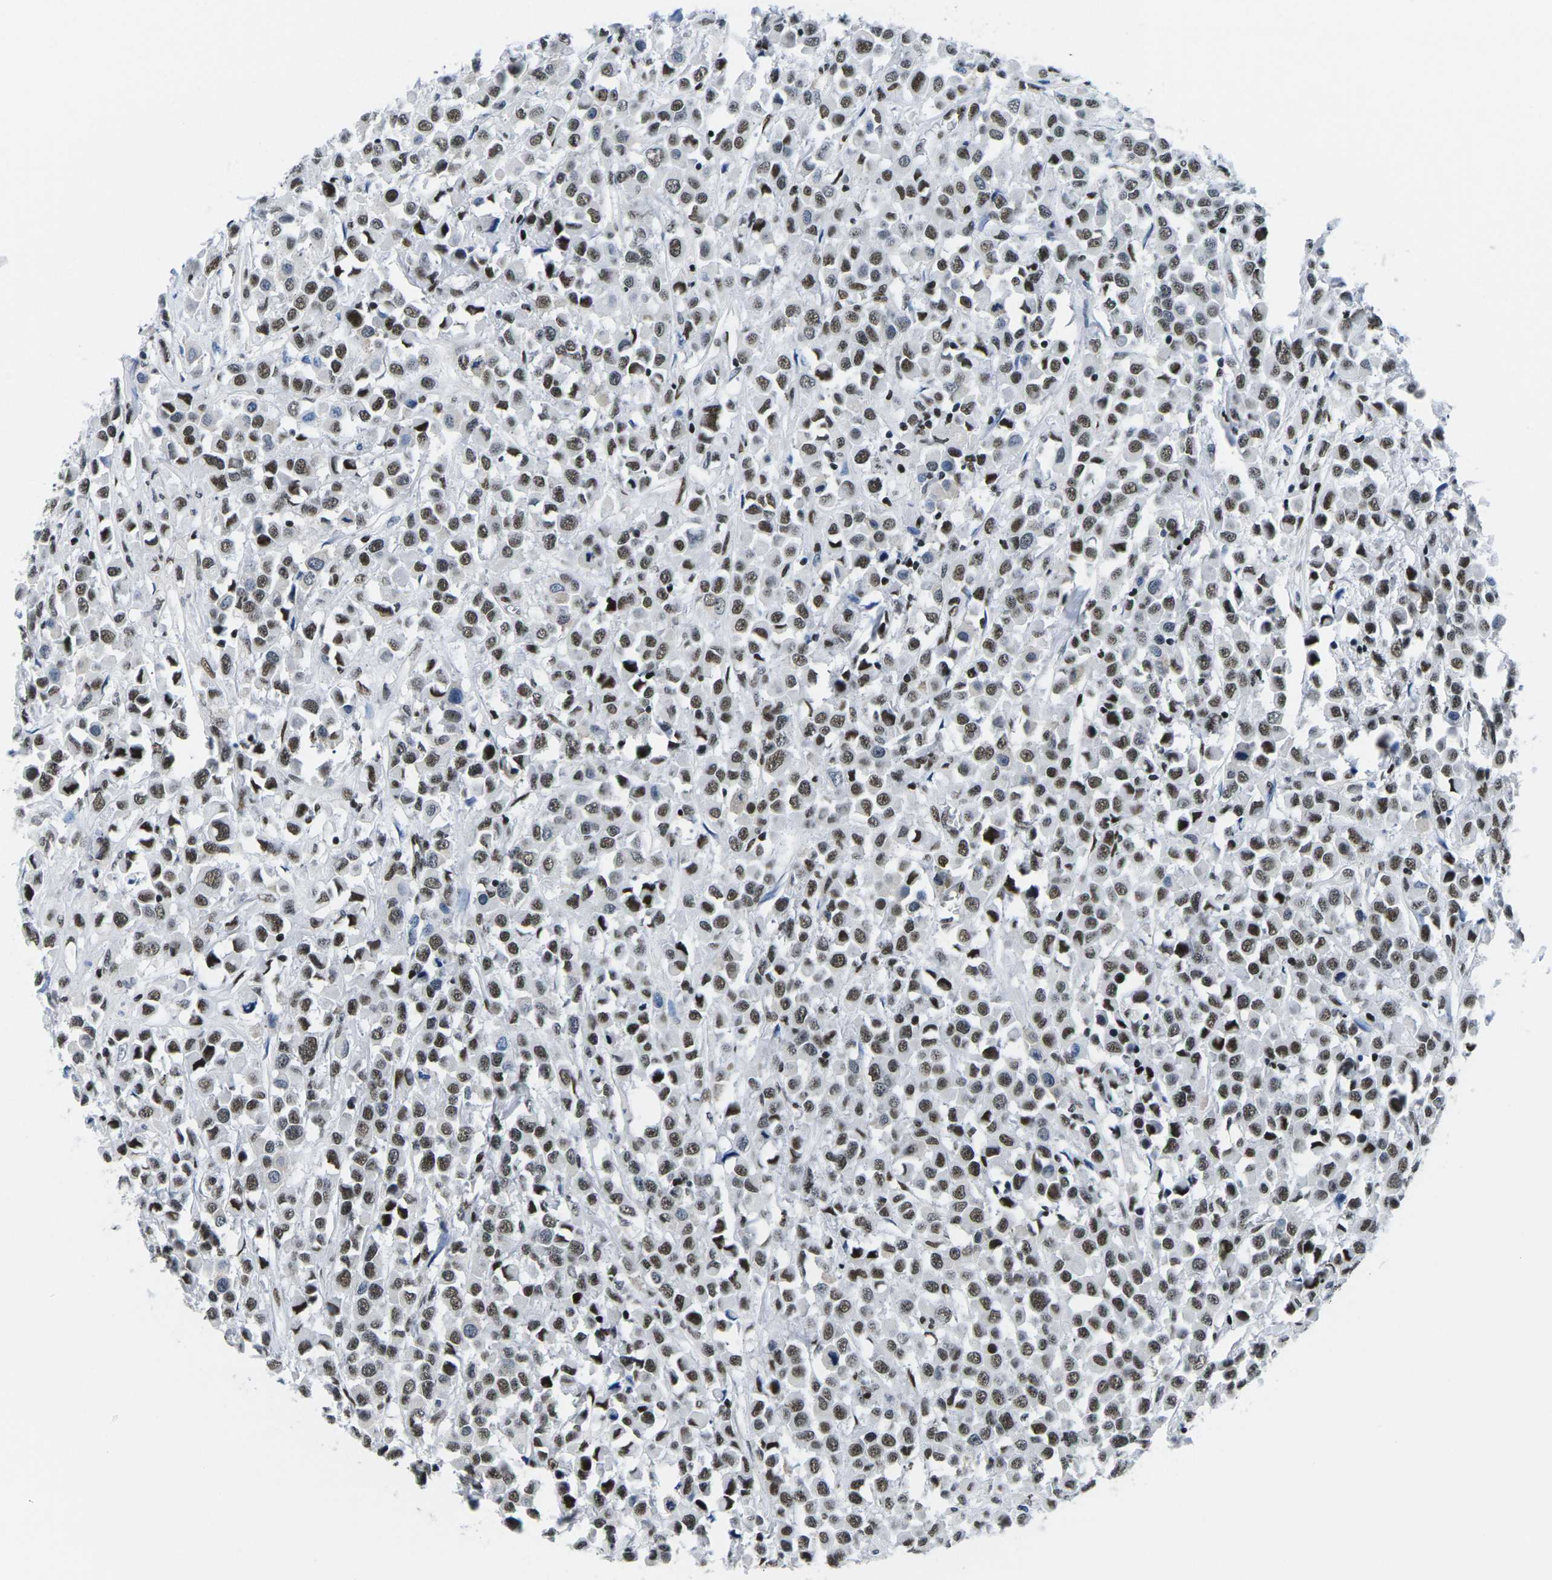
{"staining": {"intensity": "moderate", "quantity": ">75%", "location": "nuclear"}, "tissue": "breast cancer", "cell_type": "Tumor cells", "image_type": "cancer", "snomed": [{"axis": "morphology", "description": "Duct carcinoma"}, {"axis": "topography", "description": "Breast"}], "caption": "Moderate nuclear positivity is present in about >75% of tumor cells in breast cancer.", "gene": "ATF1", "patient": {"sex": "female", "age": 61}}